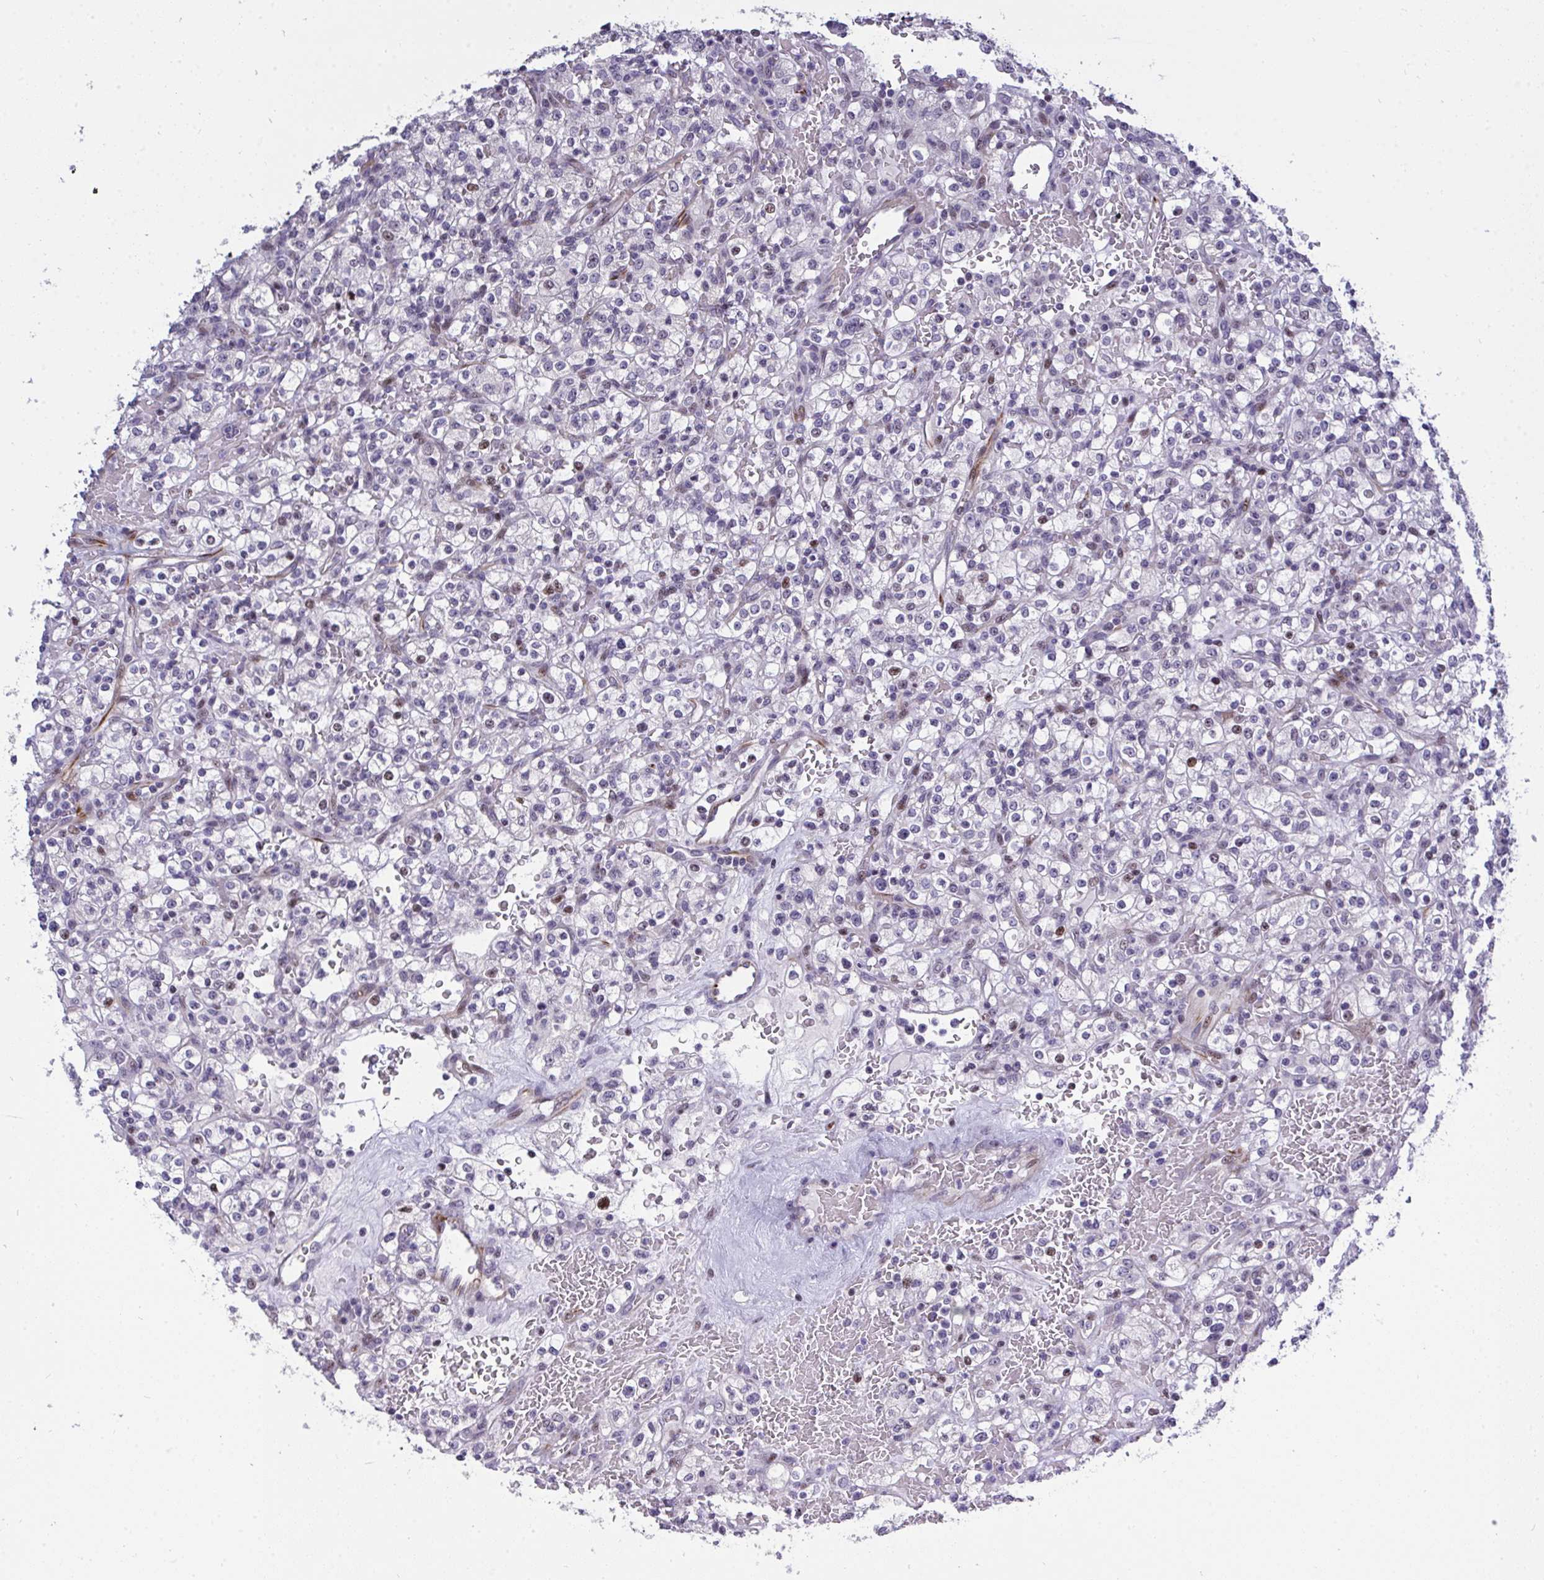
{"staining": {"intensity": "moderate", "quantity": "<25%", "location": "nuclear"}, "tissue": "renal cancer", "cell_type": "Tumor cells", "image_type": "cancer", "snomed": [{"axis": "morphology", "description": "Normal tissue, NOS"}, {"axis": "morphology", "description": "Adenocarcinoma, NOS"}, {"axis": "topography", "description": "Kidney"}], "caption": "Protein expression analysis of renal adenocarcinoma shows moderate nuclear expression in approximately <25% of tumor cells.", "gene": "PLPPR3", "patient": {"sex": "female", "age": 72}}